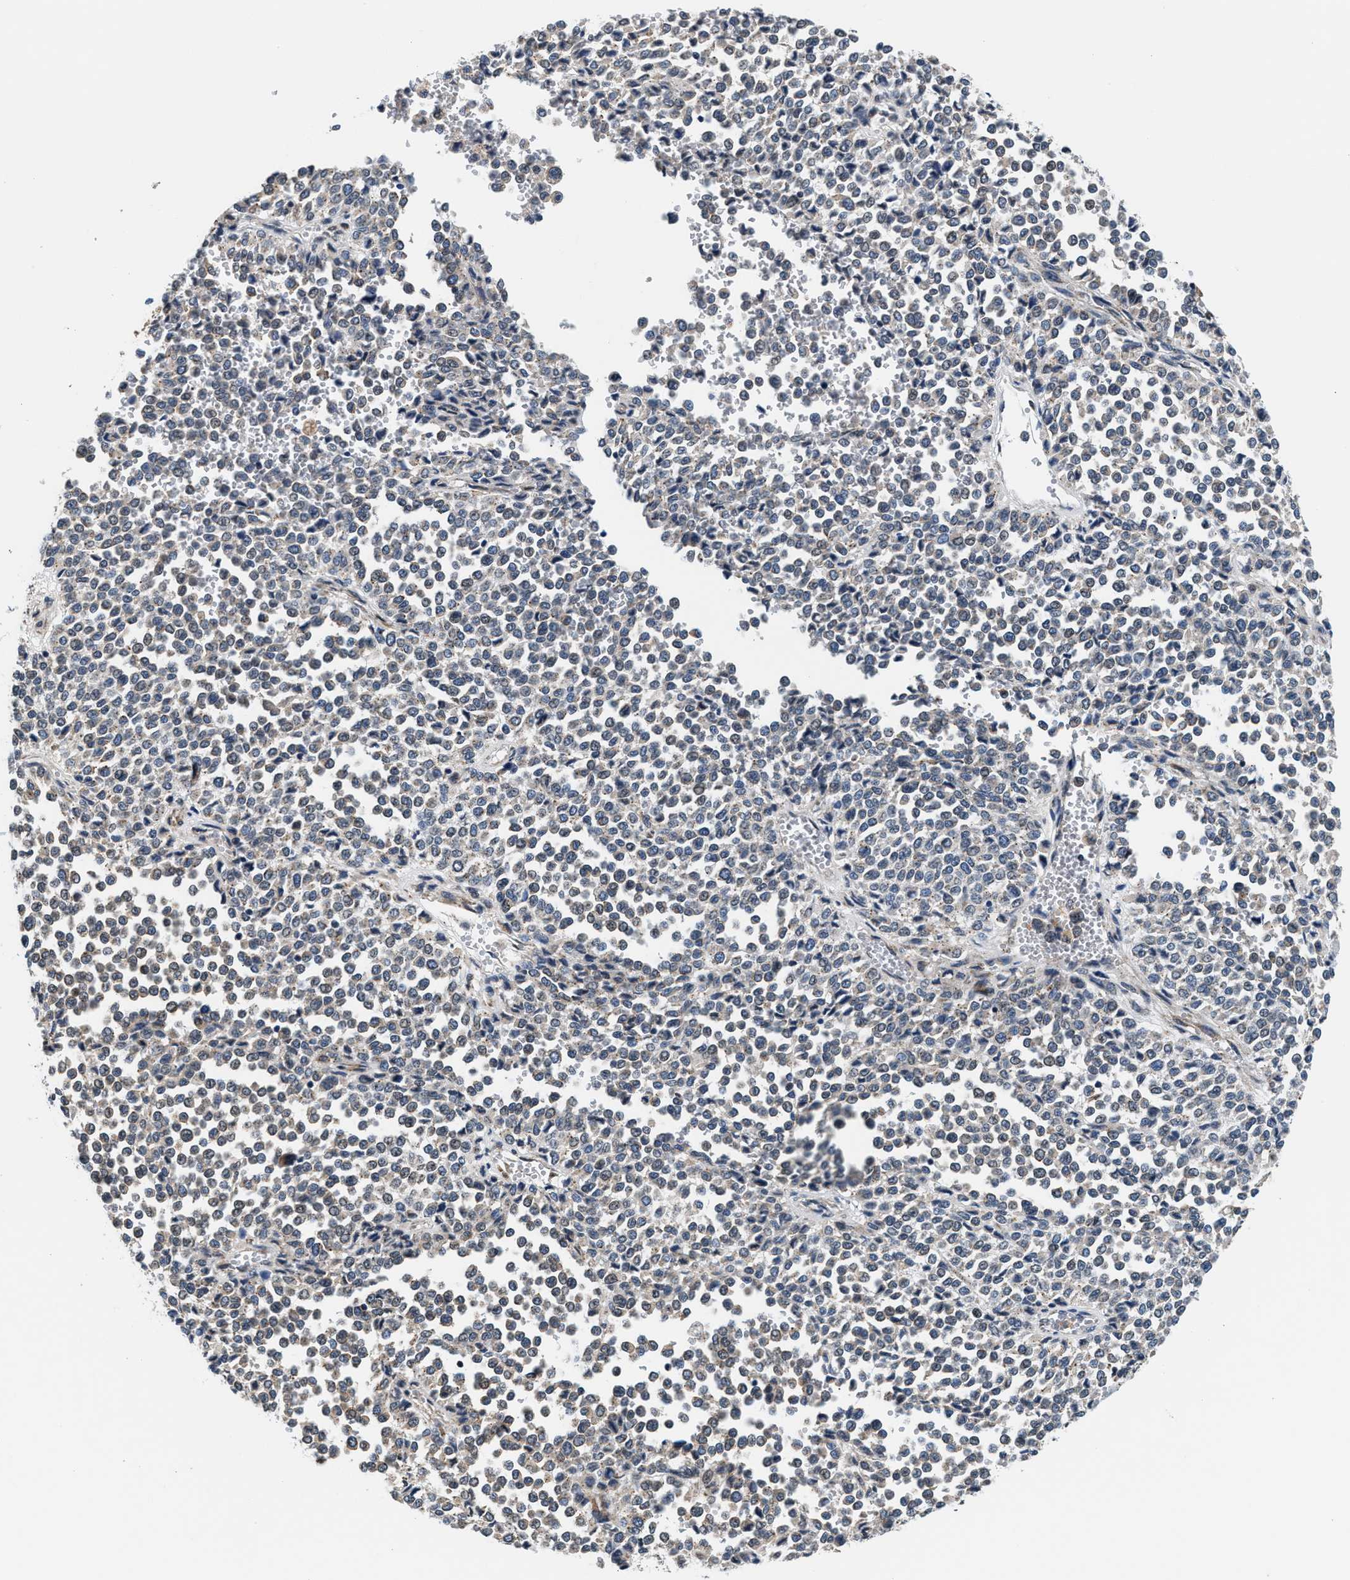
{"staining": {"intensity": "negative", "quantity": "none", "location": "none"}, "tissue": "melanoma", "cell_type": "Tumor cells", "image_type": "cancer", "snomed": [{"axis": "morphology", "description": "Malignant melanoma, Metastatic site"}, {"axis": "topography", "description": "Pancreas"}], "caption": "Melanoma stained for a protein using immunohistochemistry (IHC) shows no expression tumor cells.", "gene": "KCNMB2", "patient": {"sex": "female", "age": 30}}